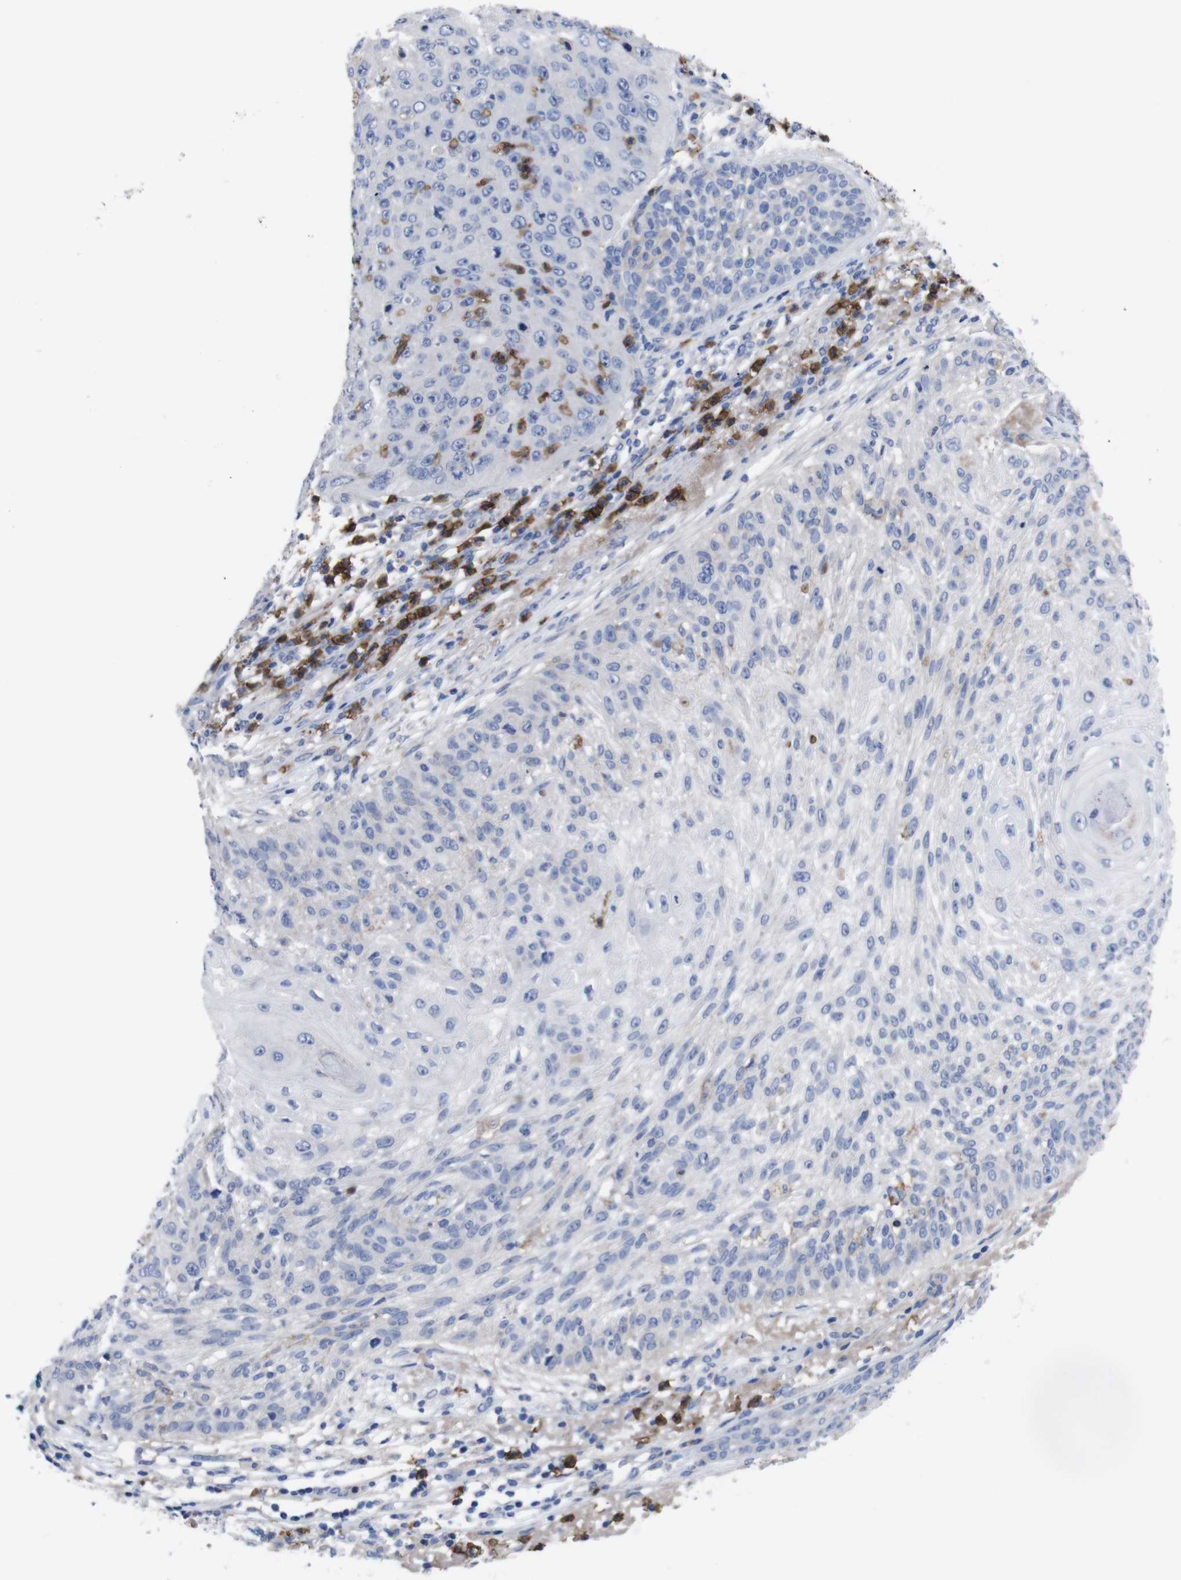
{"staining": {"intensity": "negative", "quantity": "none", "location": "none"}, "tissue": "skin cancer", "cell_type": "Tumor cells", "image_type": "cancer", "snomed": [{"axis": "morphology", "description": "Squamous cell carcinoma, NOS"}, {"axis": "topography", "description": "Skin"}], "caption": "Skin cancer (squamous cell carcinoma) stained for a protein using IHC demonstrates no expression tumor cells.", "gene": "C5AR1", "patient": {"sex": "female", "age": 80}}